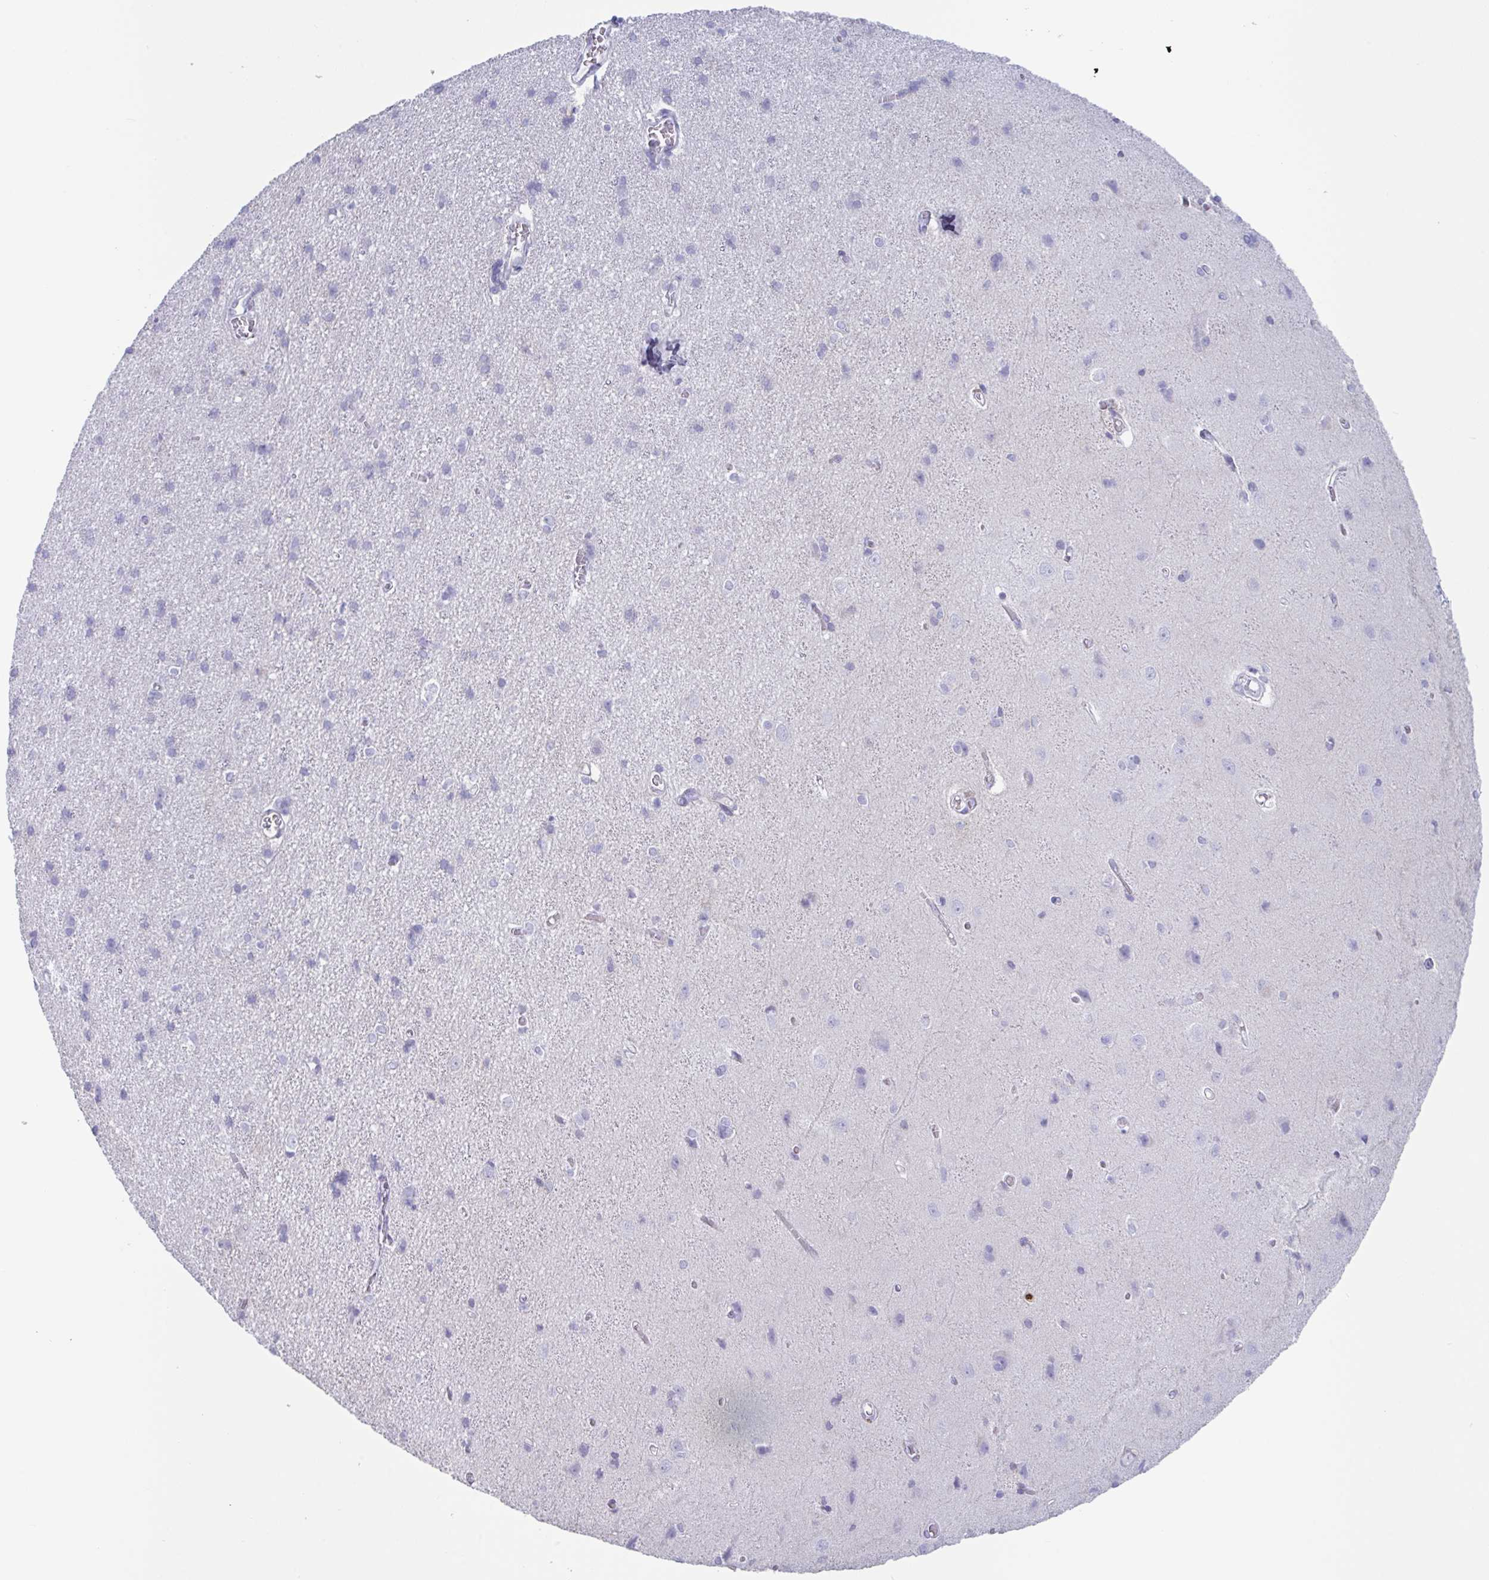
{"staining": {"intensity": "negative", "quantity": "none", "location": "none"}, "tissue": "cerebral cortex", "cell_type": "Endothelial cells", "image_type": "normal", "snomed": [{"axis": "morphology", "description": "Normal tissue, NOS"}, {"axis": "topography", "description": "Cerebral cortex"}], "caption": "Cerebral cortex stained for a protein using immunohistochemistry shows no staining endothelial cells.", "gene": "CYP4F11", "patient": {"sex": "male", "age": 37}}